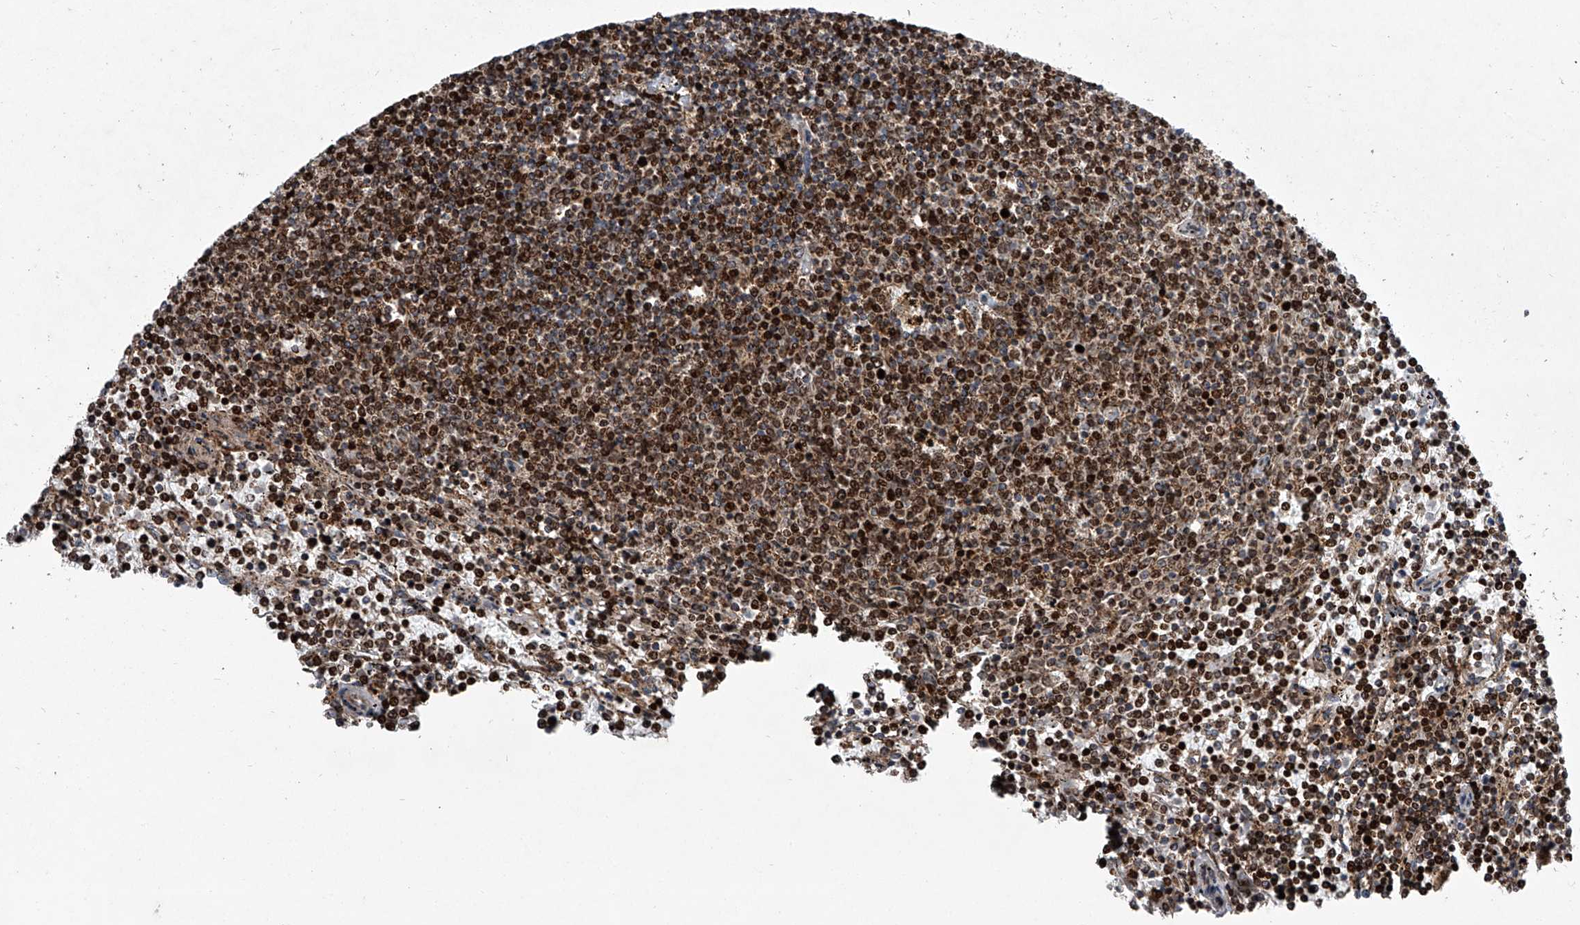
{"staining": {"intensity": "strong", "quantity": ">75%", "location": "cytoplasmic/membranous,nuclear"}, "tissue": "lymphoma", "cell_type": "Tumor cells", "image_type": "cancer", "snomed": [{"axis": "morphology", "description": "Malignant lymphoma, non-Hodgkin's type, Low grade"}, {"axis": "topography", "description": "Spleen"}], "caption": "DAB immunohistochemical staining of human malignant lymphoma, non-Hodgkin's type (low-grade) shows strong cytoplasmic/membranous and nuclear protein staining in about >75% of tumor cells.", "gene": "STRADA", "patient": {"sex": "female", "age": 50}}